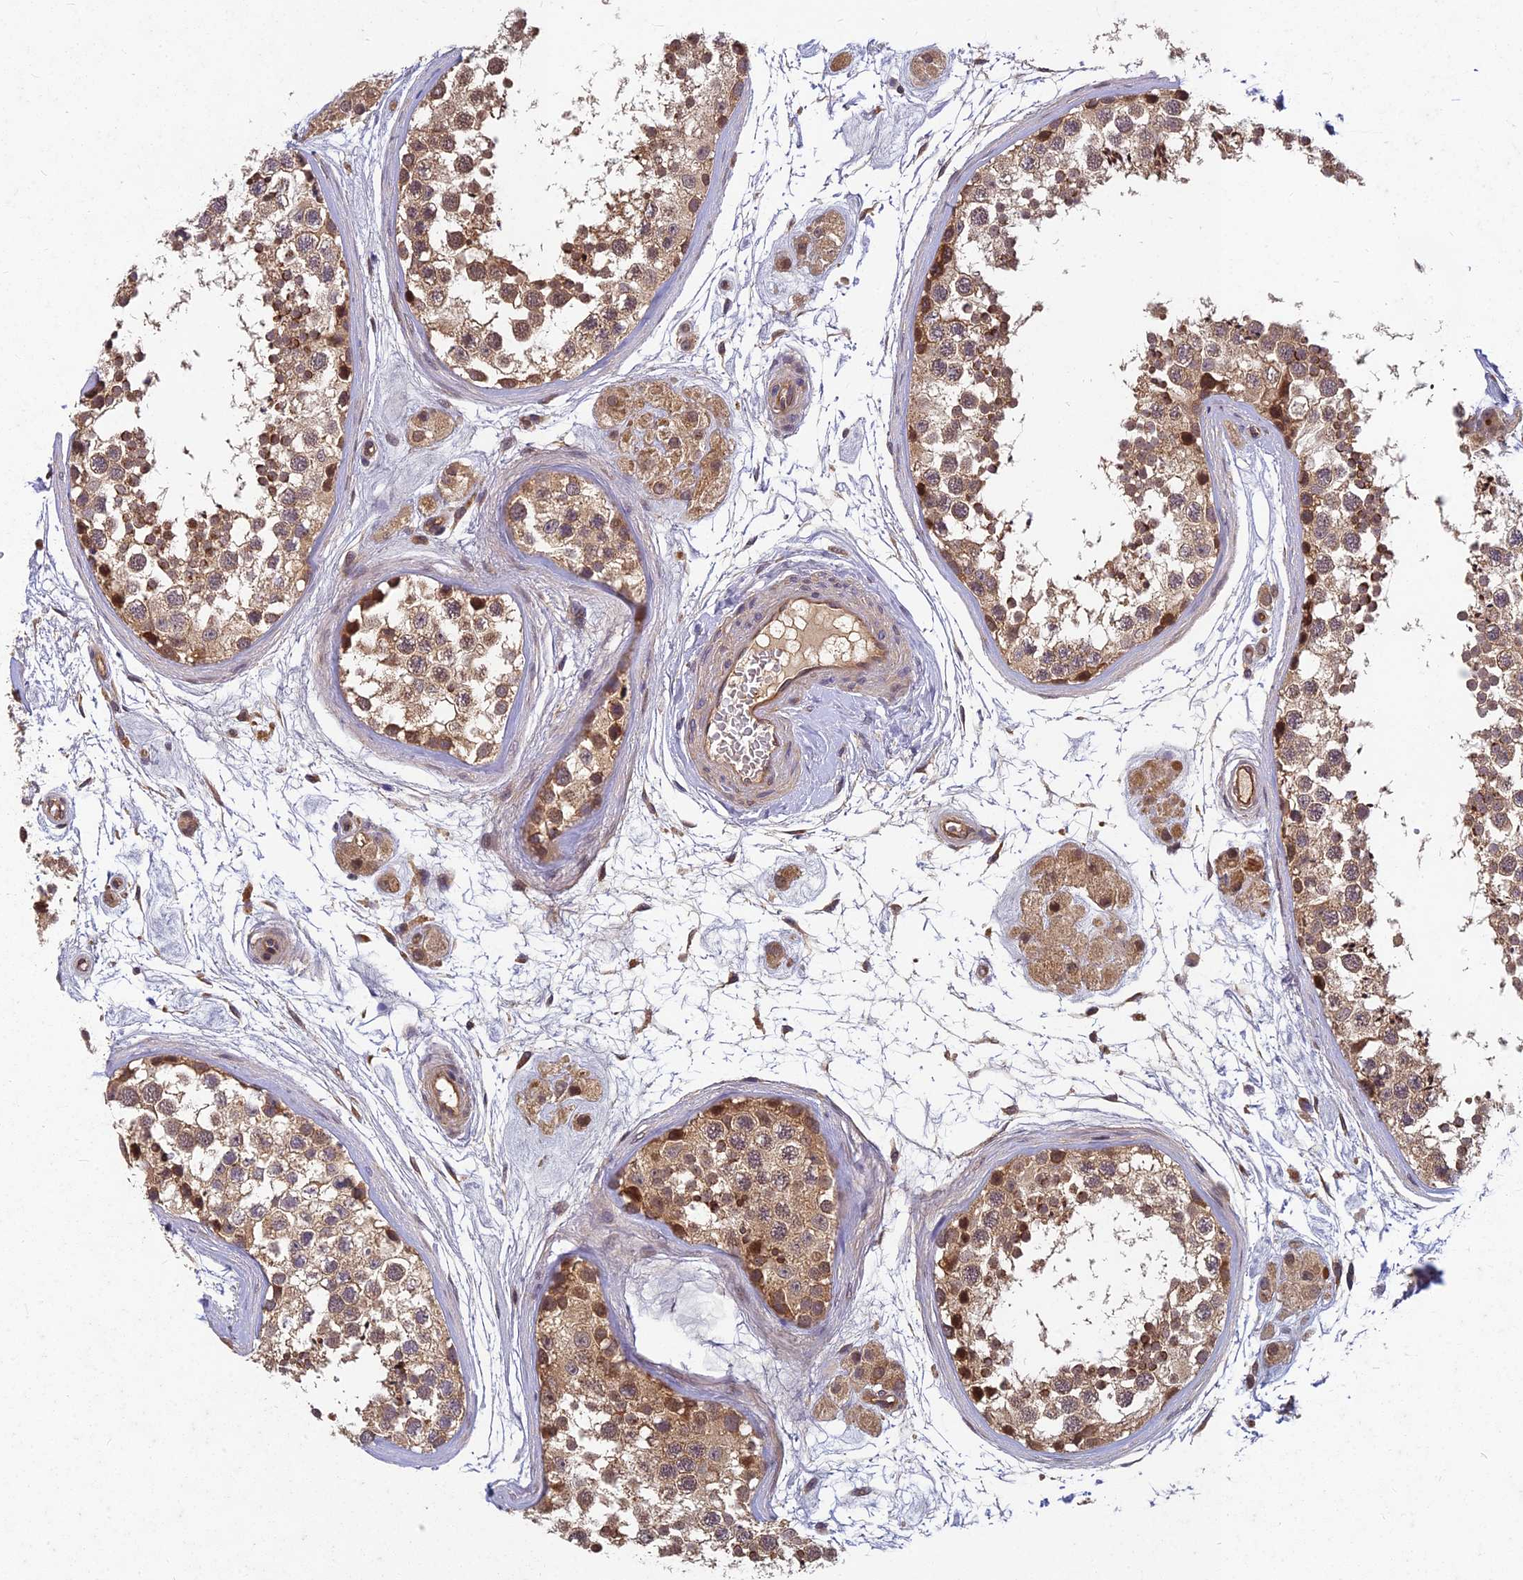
{"staining": {"intensity": "moderate", "quantity": ">75%", "location": "cytoplasmic/membranous"}, "tissue": "testis", "cell_type": "Cells in seminiferous ducts", "image_type": "normal", "snomed": [{"axis": "morphology", "description": "Normal tissue, NOS"}, {"axis": "topography", "description": "Testis"}], "caption": "Immunohistochemical staining of unremarkable testis reveals >75% levels of moderate cytoplasmic/membranous protein staining in about >75% of cells in seminiferous ducts. Immunohistochemistry (ihc) stains the protein in brown and the nuclei are stained blue.", "gene": "PIKFYVE", "patient": {"sex": "male", "age": 56}}